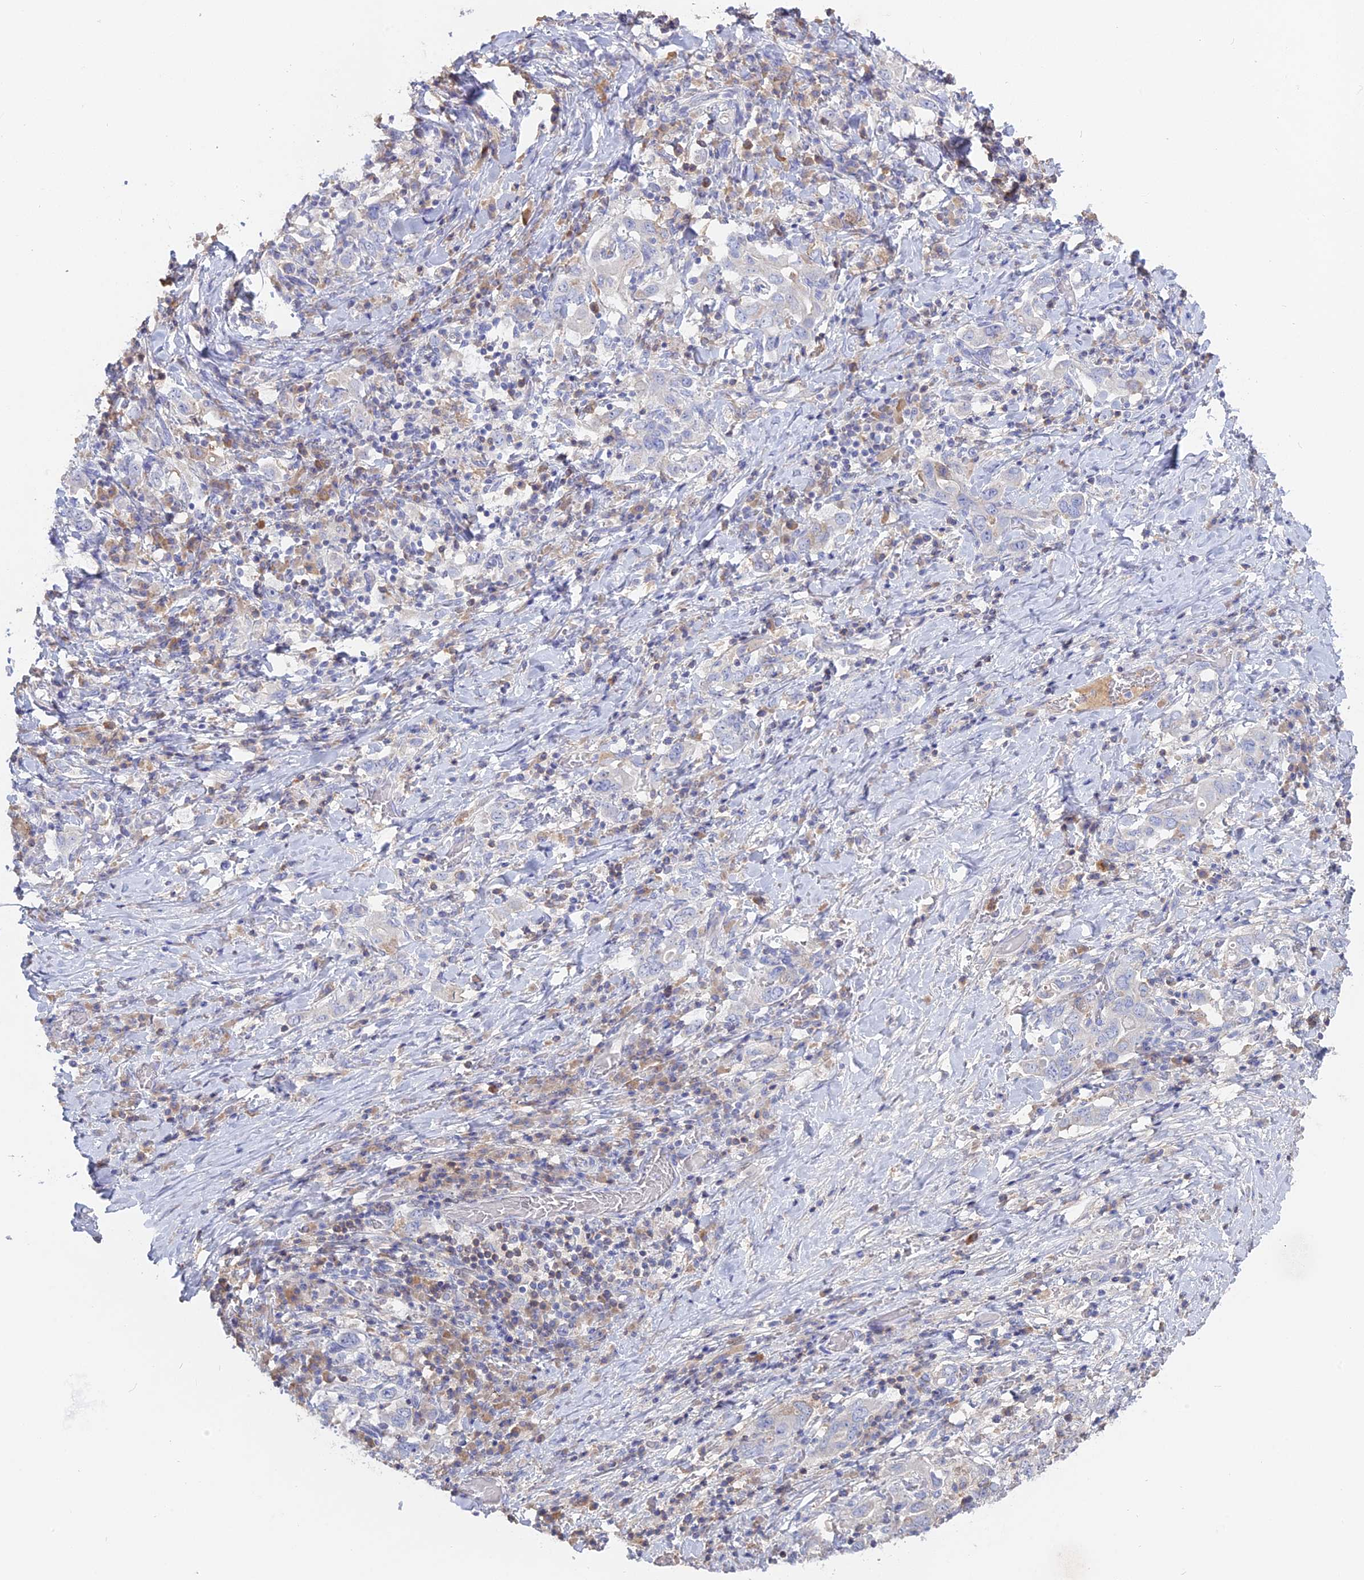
{"staining": {"intensity": "negative", "quantity": "none", "location": "none"}, "tissue": "stomach cancer", "cell_type": "Tumor cells", "image_type": "cancer", "snomed": [{"axis": "morphology", "description": "Adenocarcinoma, NOS"}, {"axis": "topography", "description": "Stomach, upper"}, {"axis": "topography", "description": "Stomach"}], "caption": "This histopathology image is of stomach adenocarcinoma stained with IHC to label a protein in brown with the nuclei are counter-stained blue. There is no staining in tumor cells.", "gene": "ADGRA1", "patient": {"sex": "male", "age": 62}}